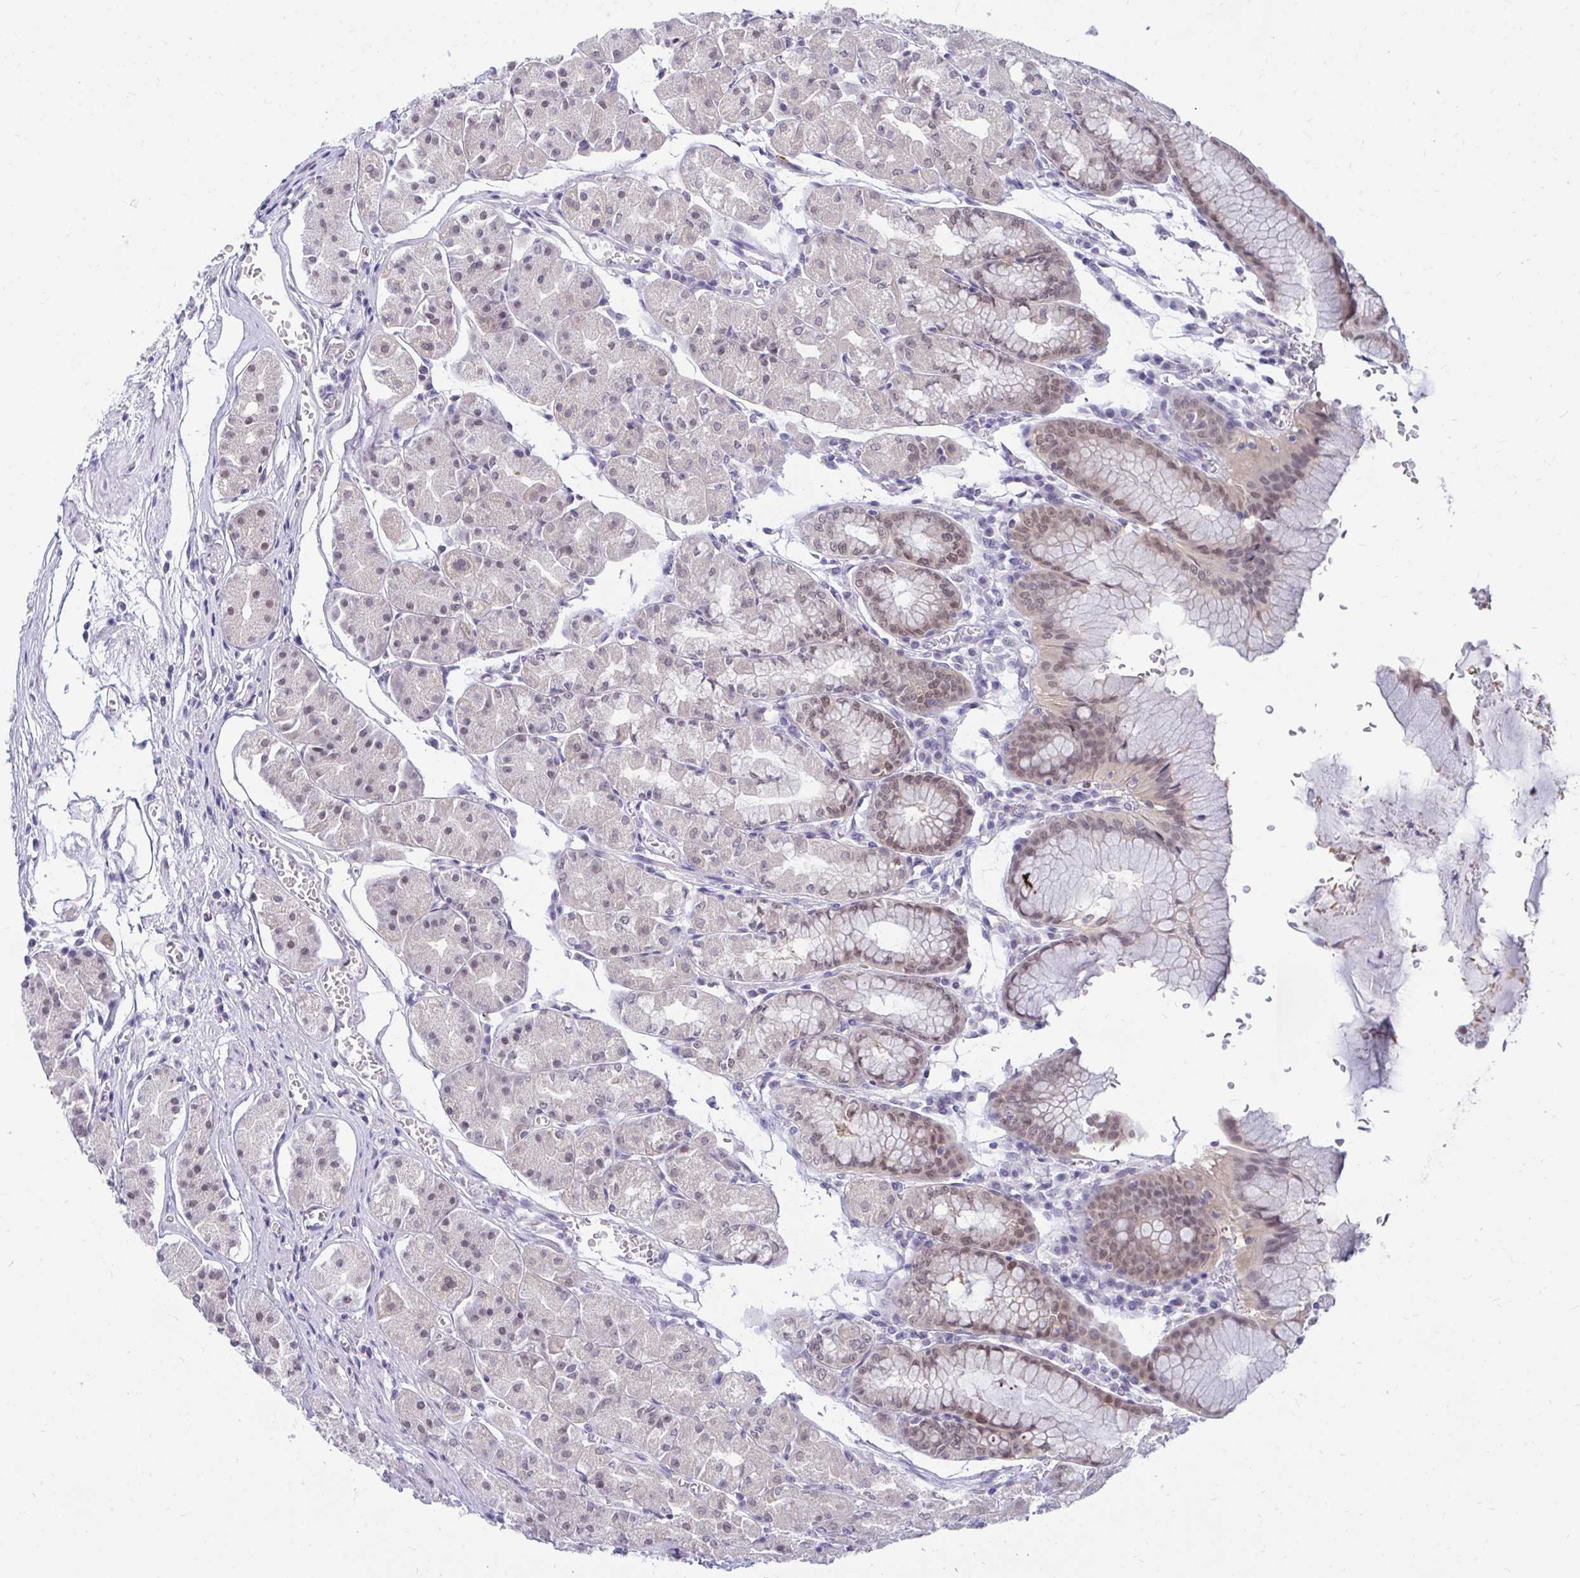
{"staining": {"intensity": "weak", "quantity": "<25%", "location": "nuclear"}, "tissue": "stomach", "cell_type": "Glandular cells", "image_type": "normal", "snomed": [{"axis": "morphology", "description": "Normal tissue, NOS"}, {"axis": "topography", "description": "Stomach"}], "caption": "The immunohistochemistry photomicrograph has no significant positivity in glandular cells of stomach.", "gene": "CSE1L", "patient": {"sex": "male", "age": 55}}